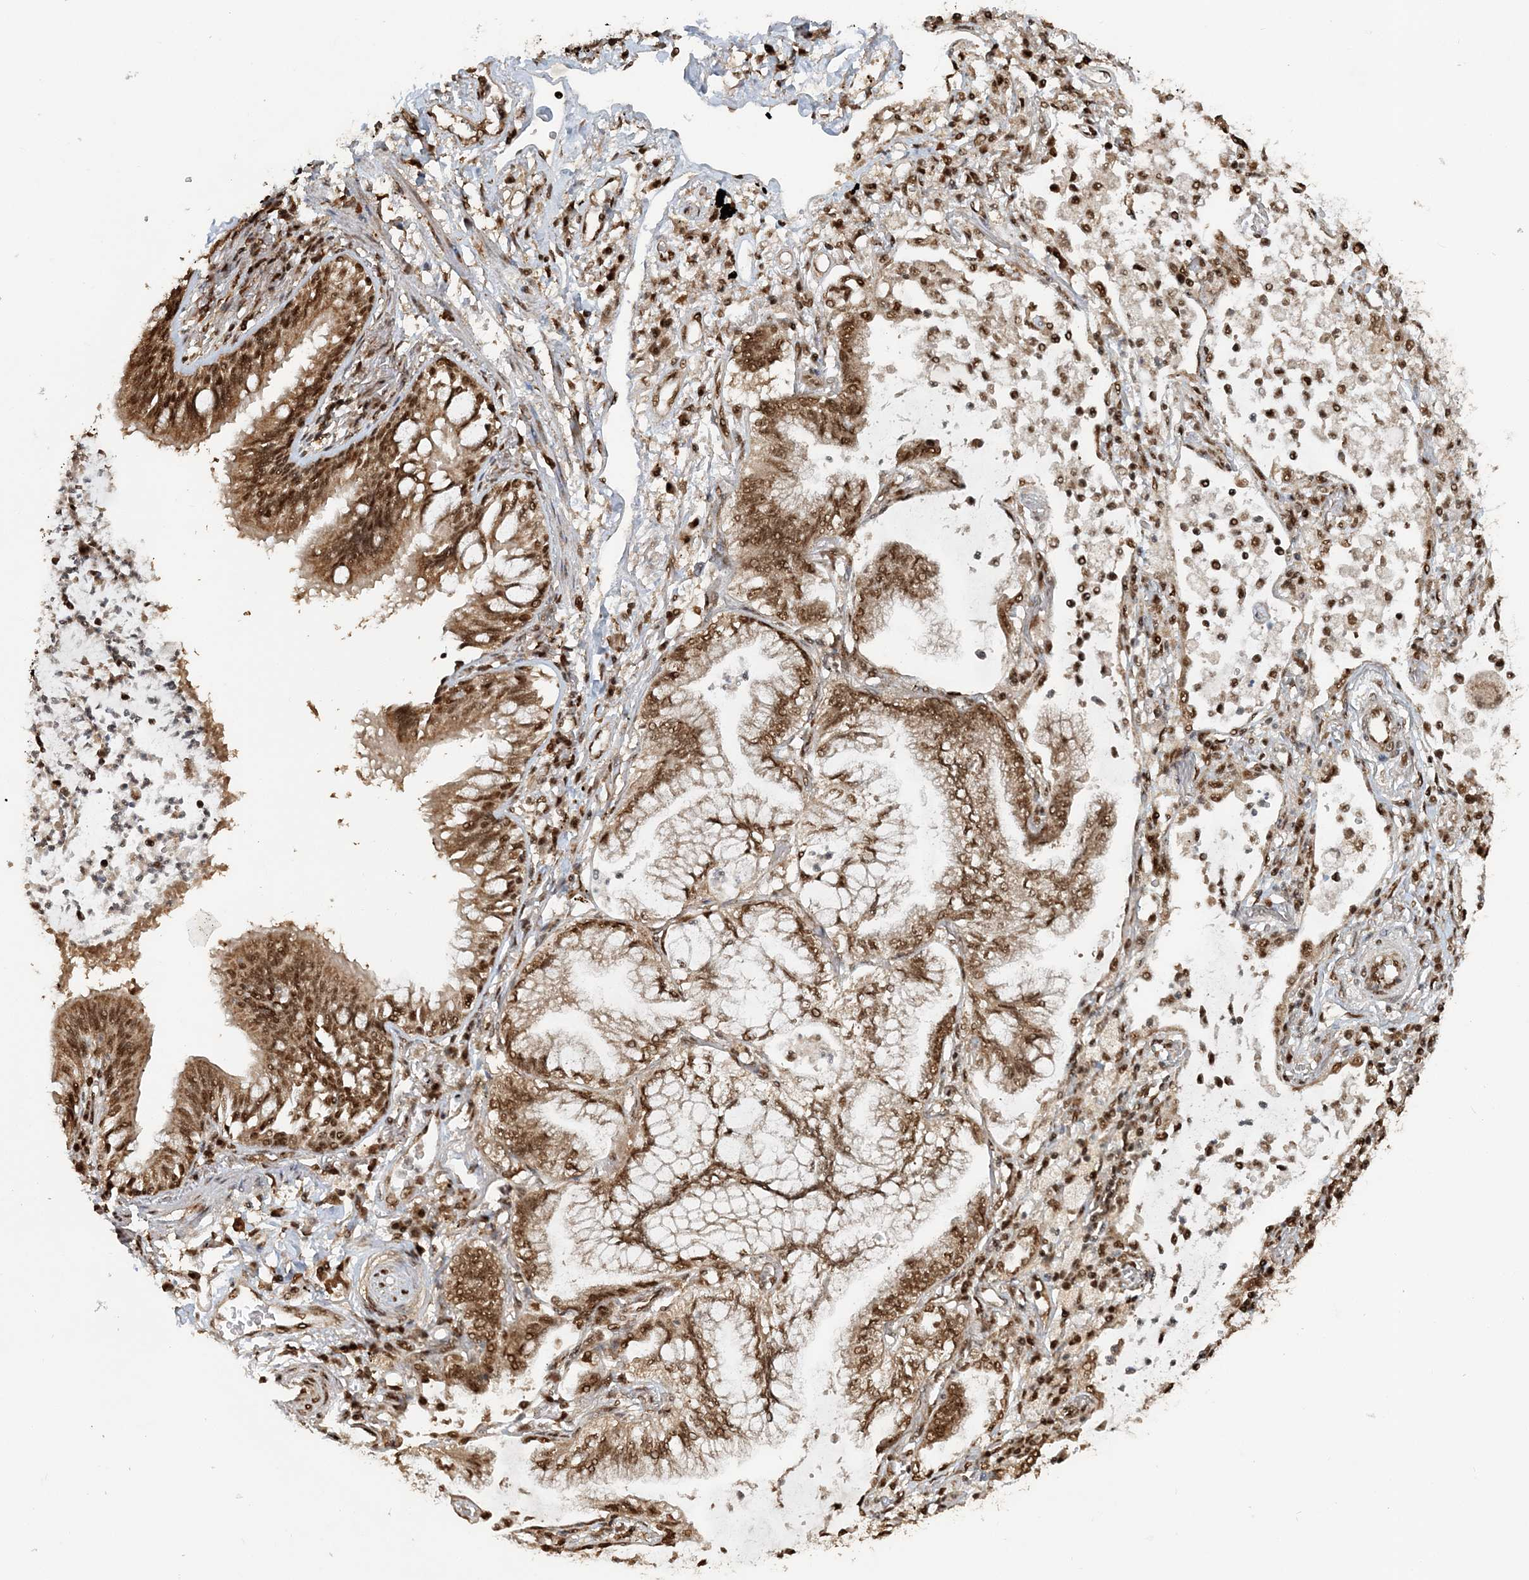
{"staining": {"intensity": "moderate", "quantity": ">75%", "location": "nuclear"}, "tissue": "lung cancer", "cell_type": "Tumor cells", "image_type": "cancer", "snomed": [{"axis": "morphology", "description": "Adenocarcinoma, NOS"}, {"axis": "topography", "description": "Lung"}], "caption": "Immunohistochemistry (DAB (3,3'-diaminobenzidine)) staining of lung cancer (adenocarcinoma) demonstrates moderate nuclear protein expression in approximately >75% of tumor cells.", "gene": "ARHGAP35", "patient": {"sex": "female", "age": 70}}